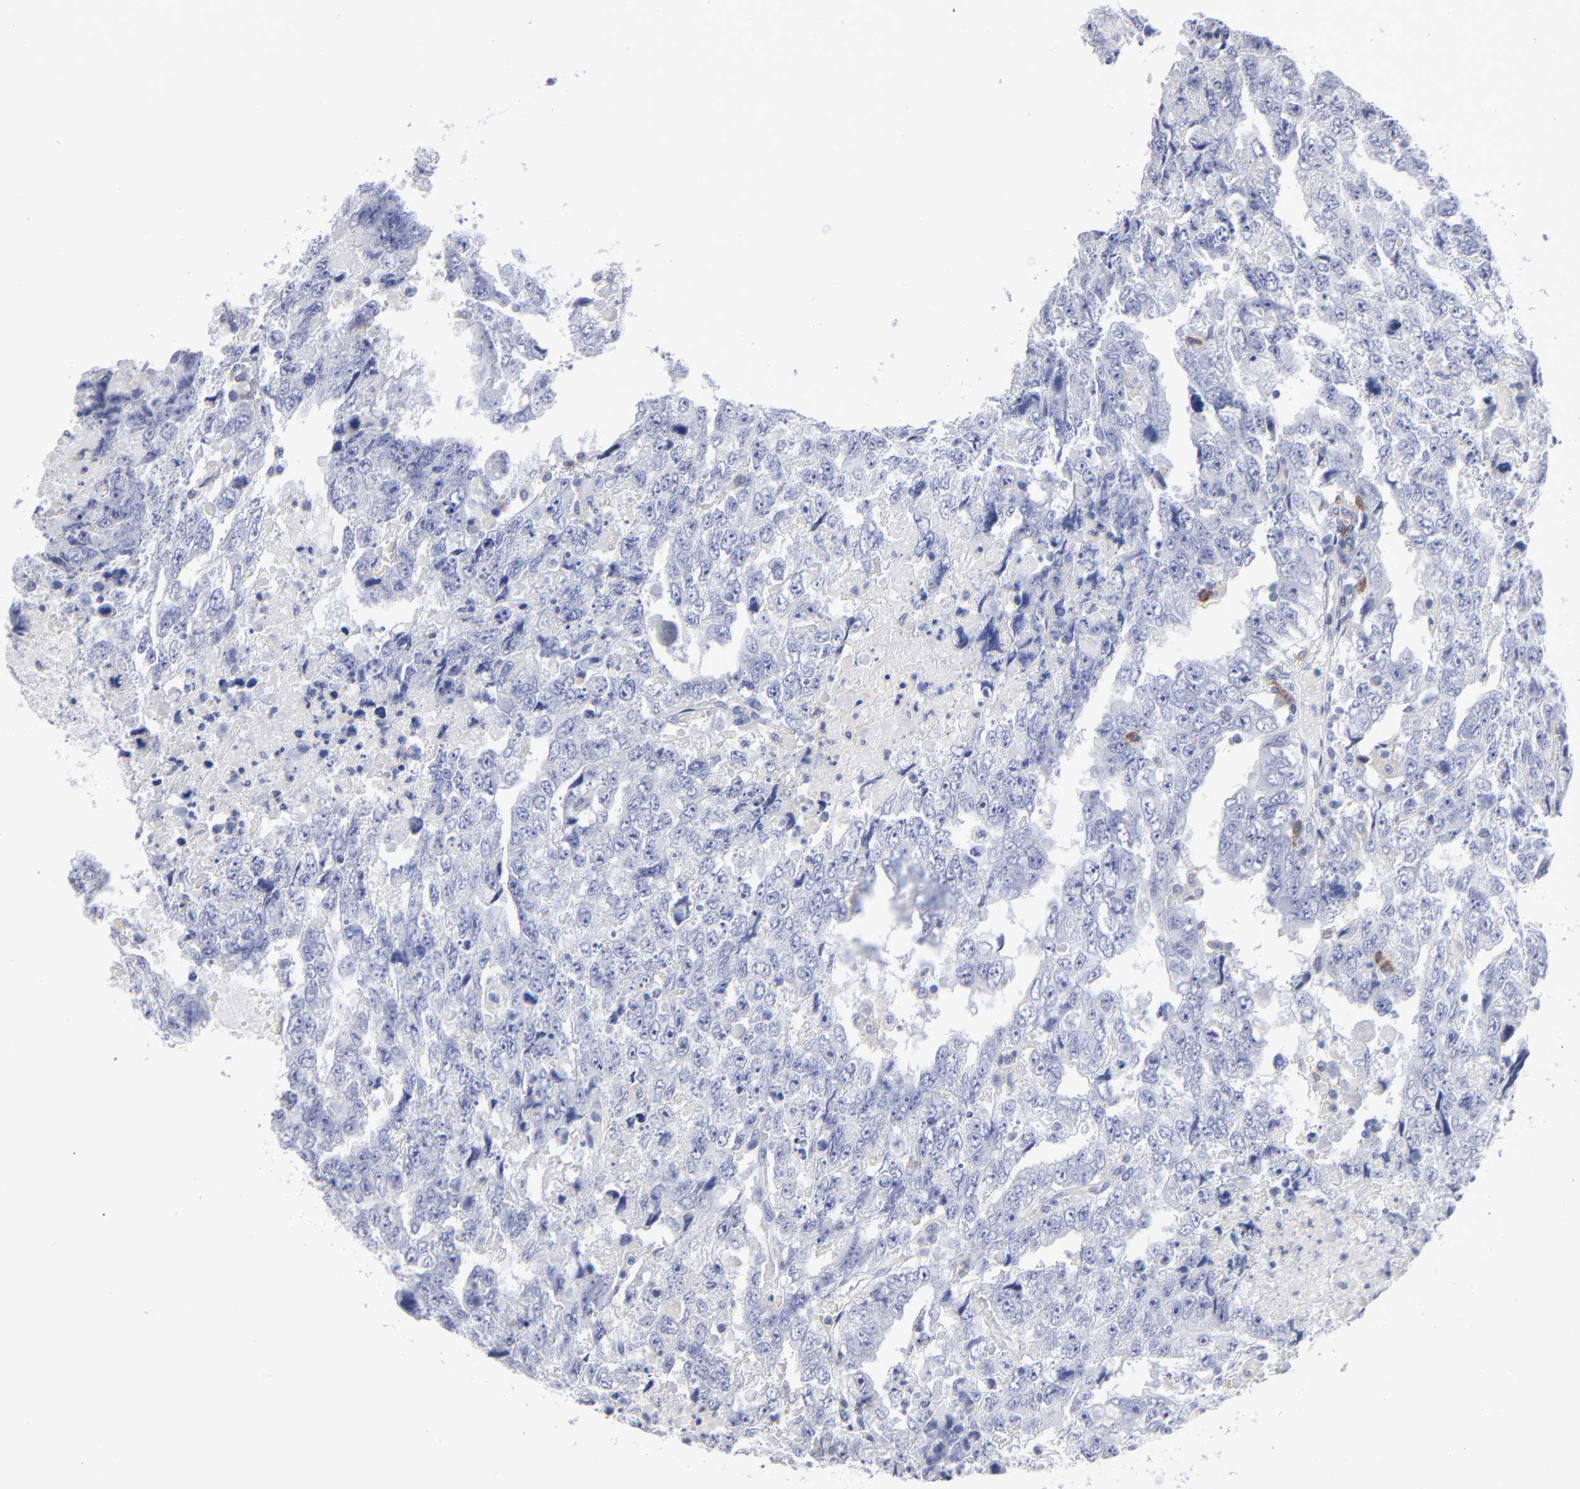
{"staining": {"intensity": "negative", "quantity": "none", "location": "none"}, "tissue": "testis cancer", "cell_type": "Tumor cells", "image_type": "cancer", "snomed": [{"axis": "morphology", "description": "Carcinoma, Embryonal, NOS"}, {"axis": "topography", "description": "Testis"}], "caption": "Embryonal carcinoma (testis) was stained to show a protein in brown. There is no significant expression in tumor cells.", "gene": "LAT2", "patient": {"sex": "male", "age": 36}}